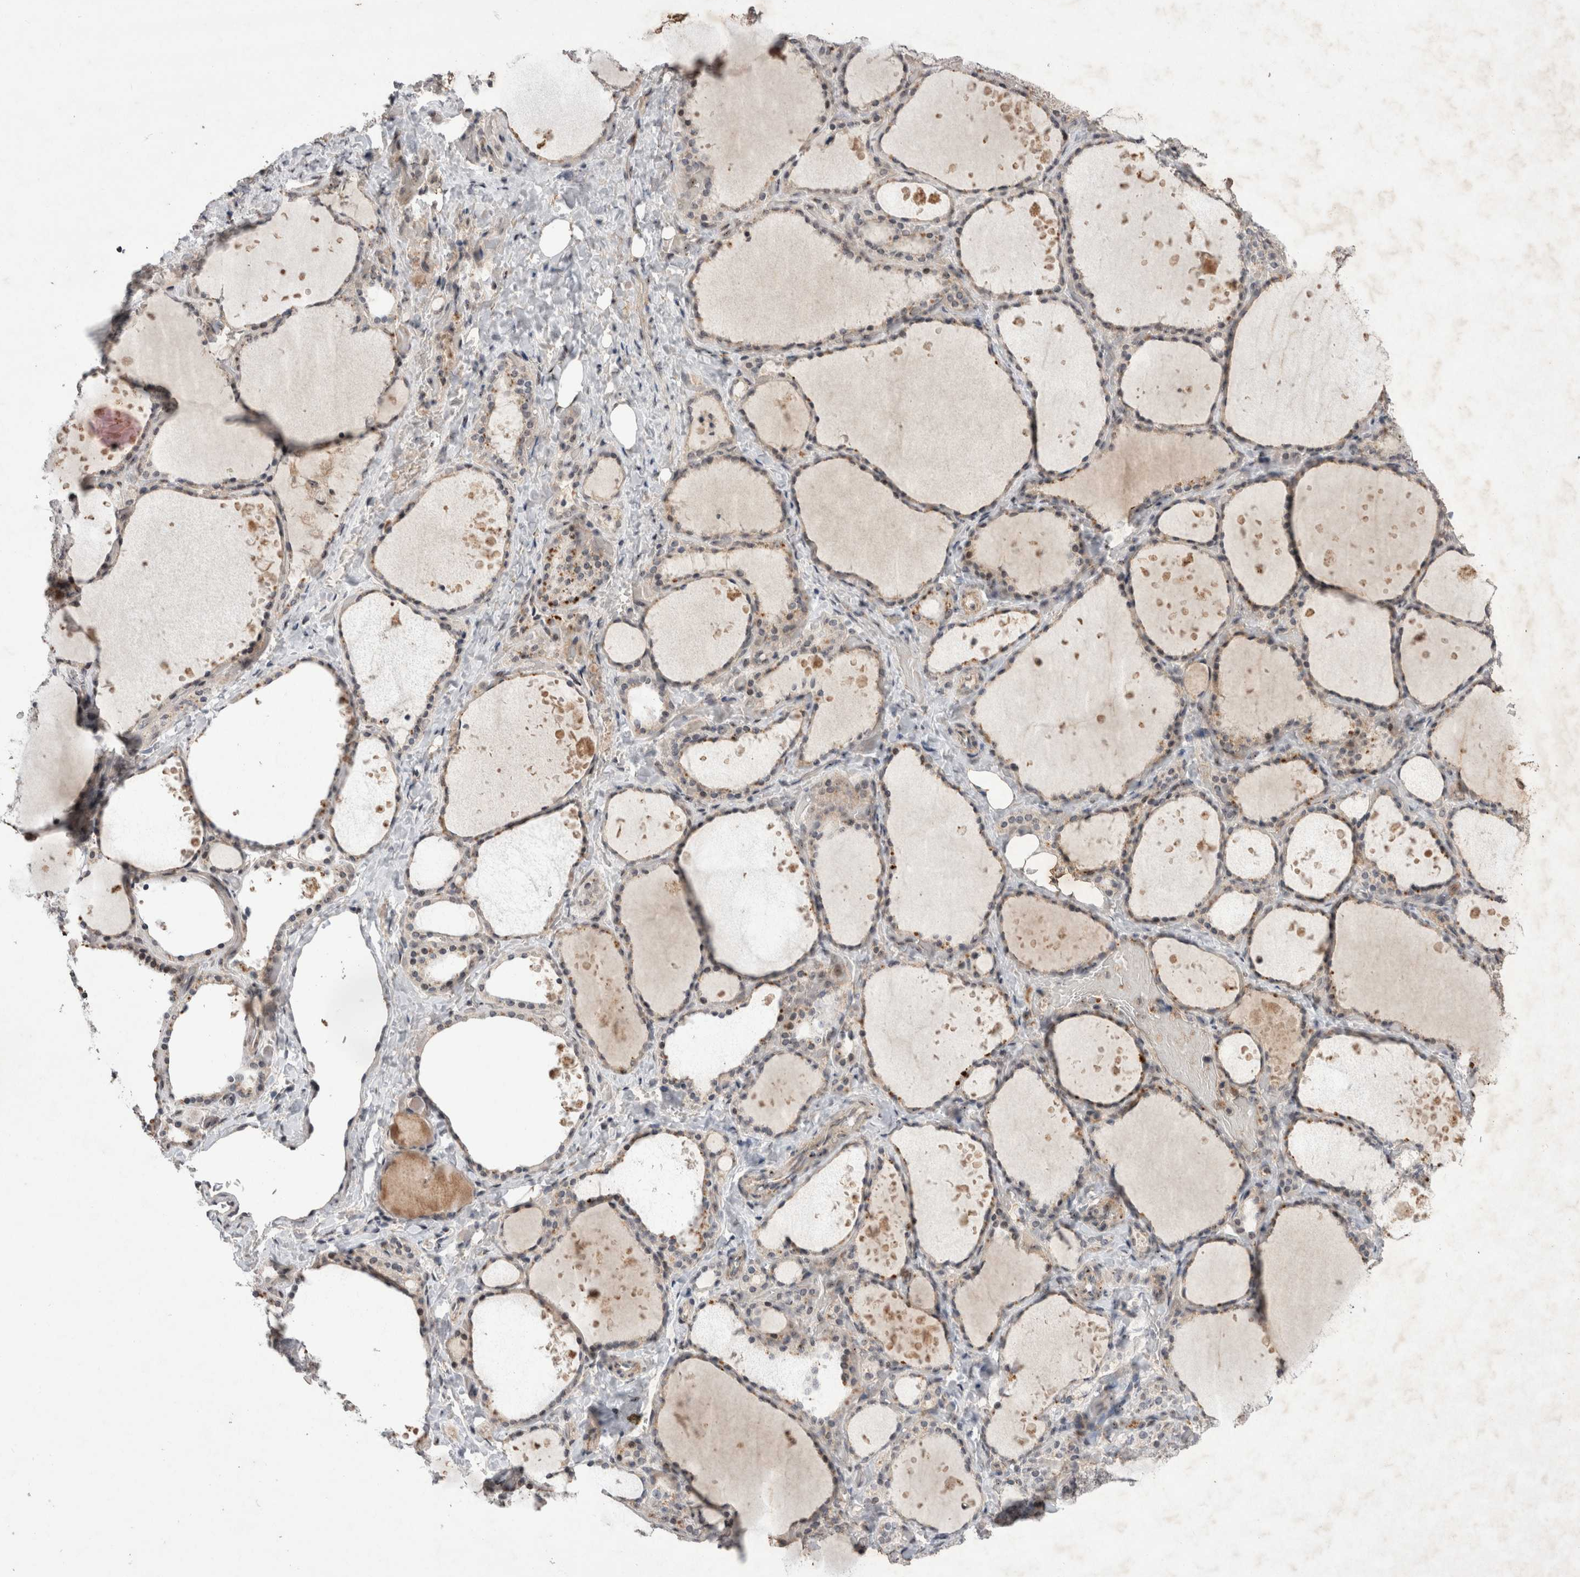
{"staining": {"intensity": "weak", "quantity": "25%-75%", "location": "cytoplasmic/membranous,nuclear"}, "tissue": "thyroid gland", "cell_type": "Glandular cells", "image_type": "normal", "snomed": [{"axis": "morphology", "description": "Normal tissue, NOS"}, {"axis": "topography", "description": "Thyroid gland"}], "caption": "Thyroid gland stained for a protein exhibits weak cytoplasmic/membranous,nuclear positivity in glandular cells. Nuclei are stained in blue.", "gene": "STK11", "patient": {"sex": "female", "age": 44}}